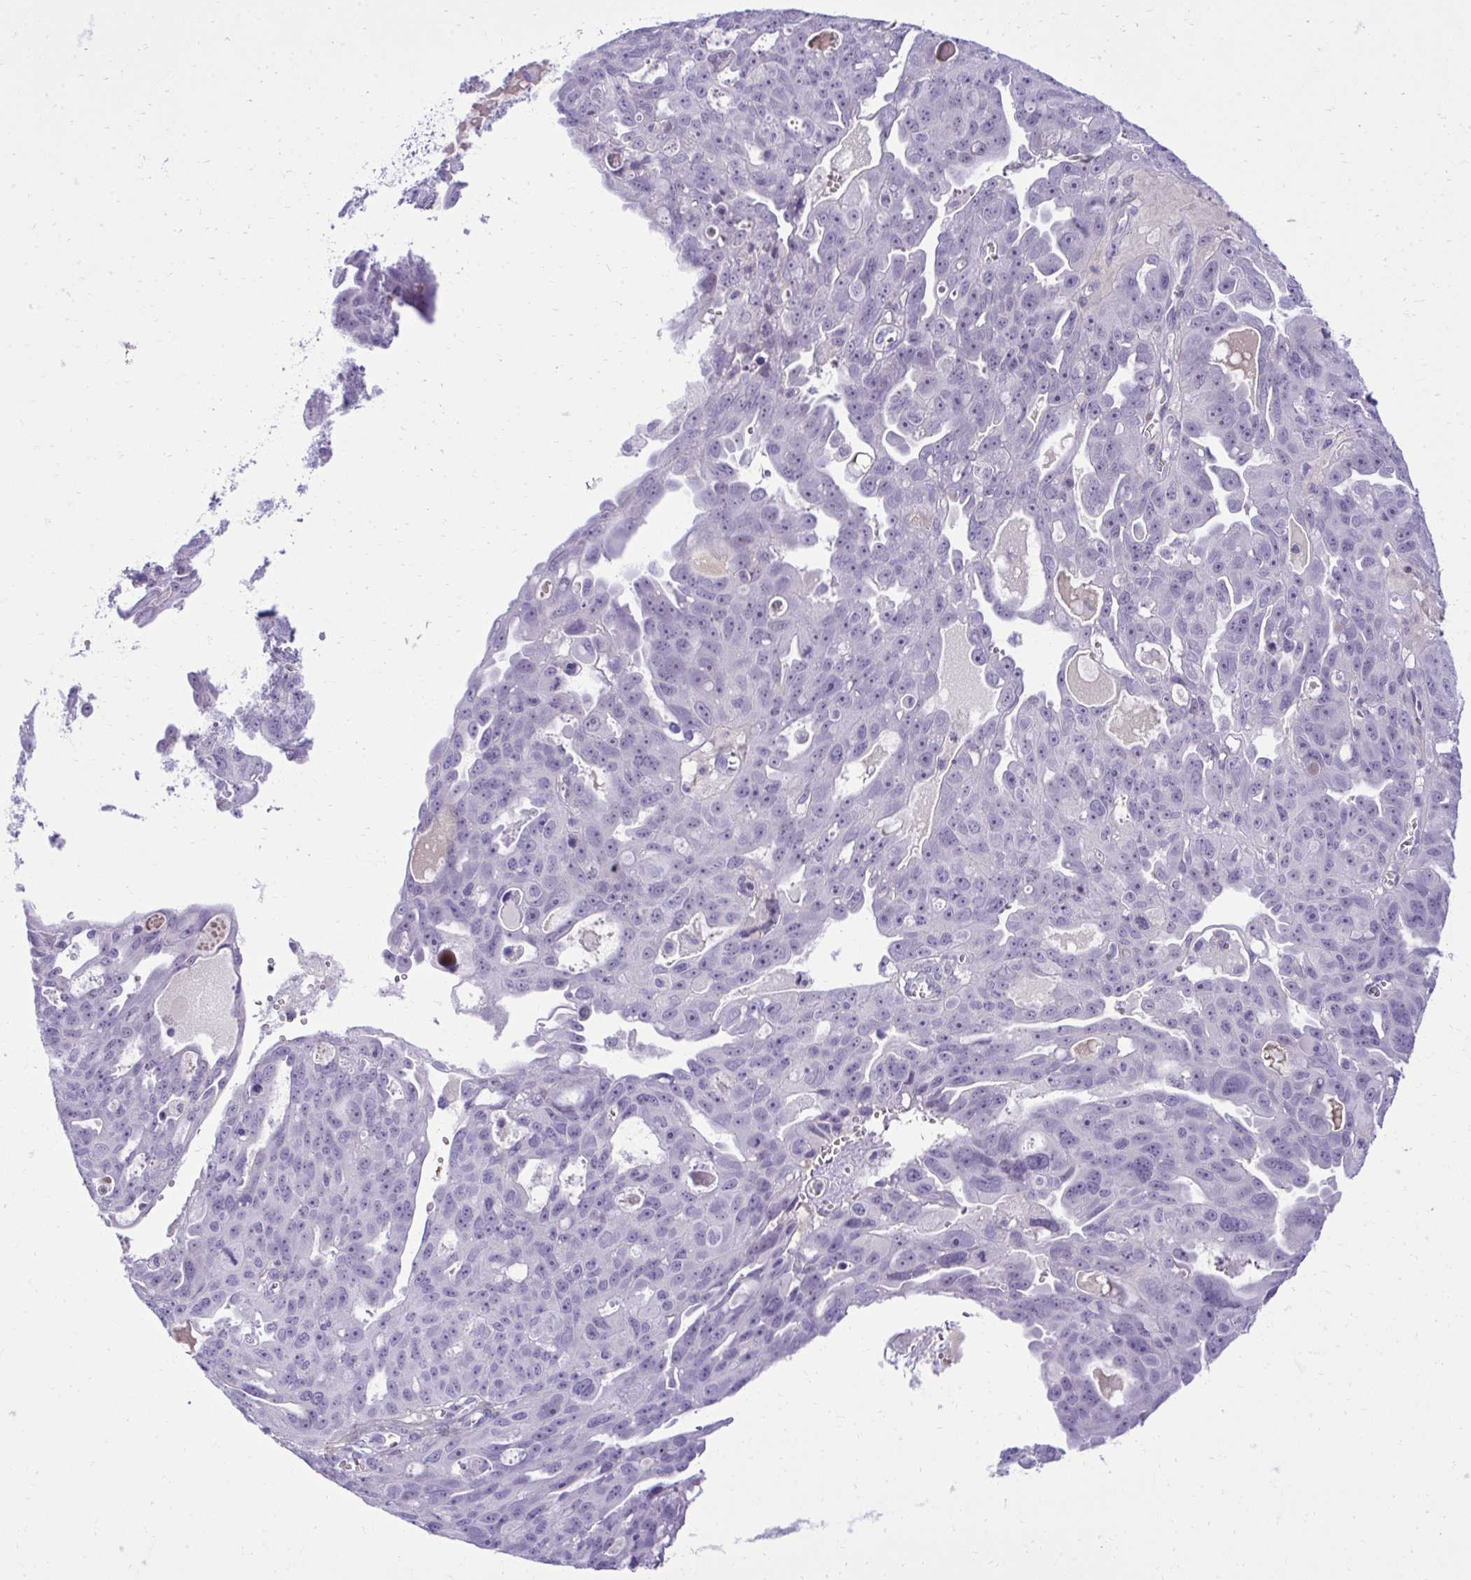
{"staining": {"intensity": "negative", "quantity": "none", "location": "none"}, "tissue": "ovarian cancer", "cell_type": "Tumor cells", "image_type": "cancer", "snomed": [{"axis": "morphology", "description": "Carcinoma, endometroid"}, {"axis": "topography", "description": "Ovary"}], "caption": "Immunohistochemistry (IHC) micrograph of neoplastic tissue: ovarian cancer (endometroid carcinoma) stained with DAB (3,3'-diaminobenzidine) exhibits no significant protein staining in tumor cells.", "gene": "PITPNM3", "patient": {"sex": "female", "age": 70}}